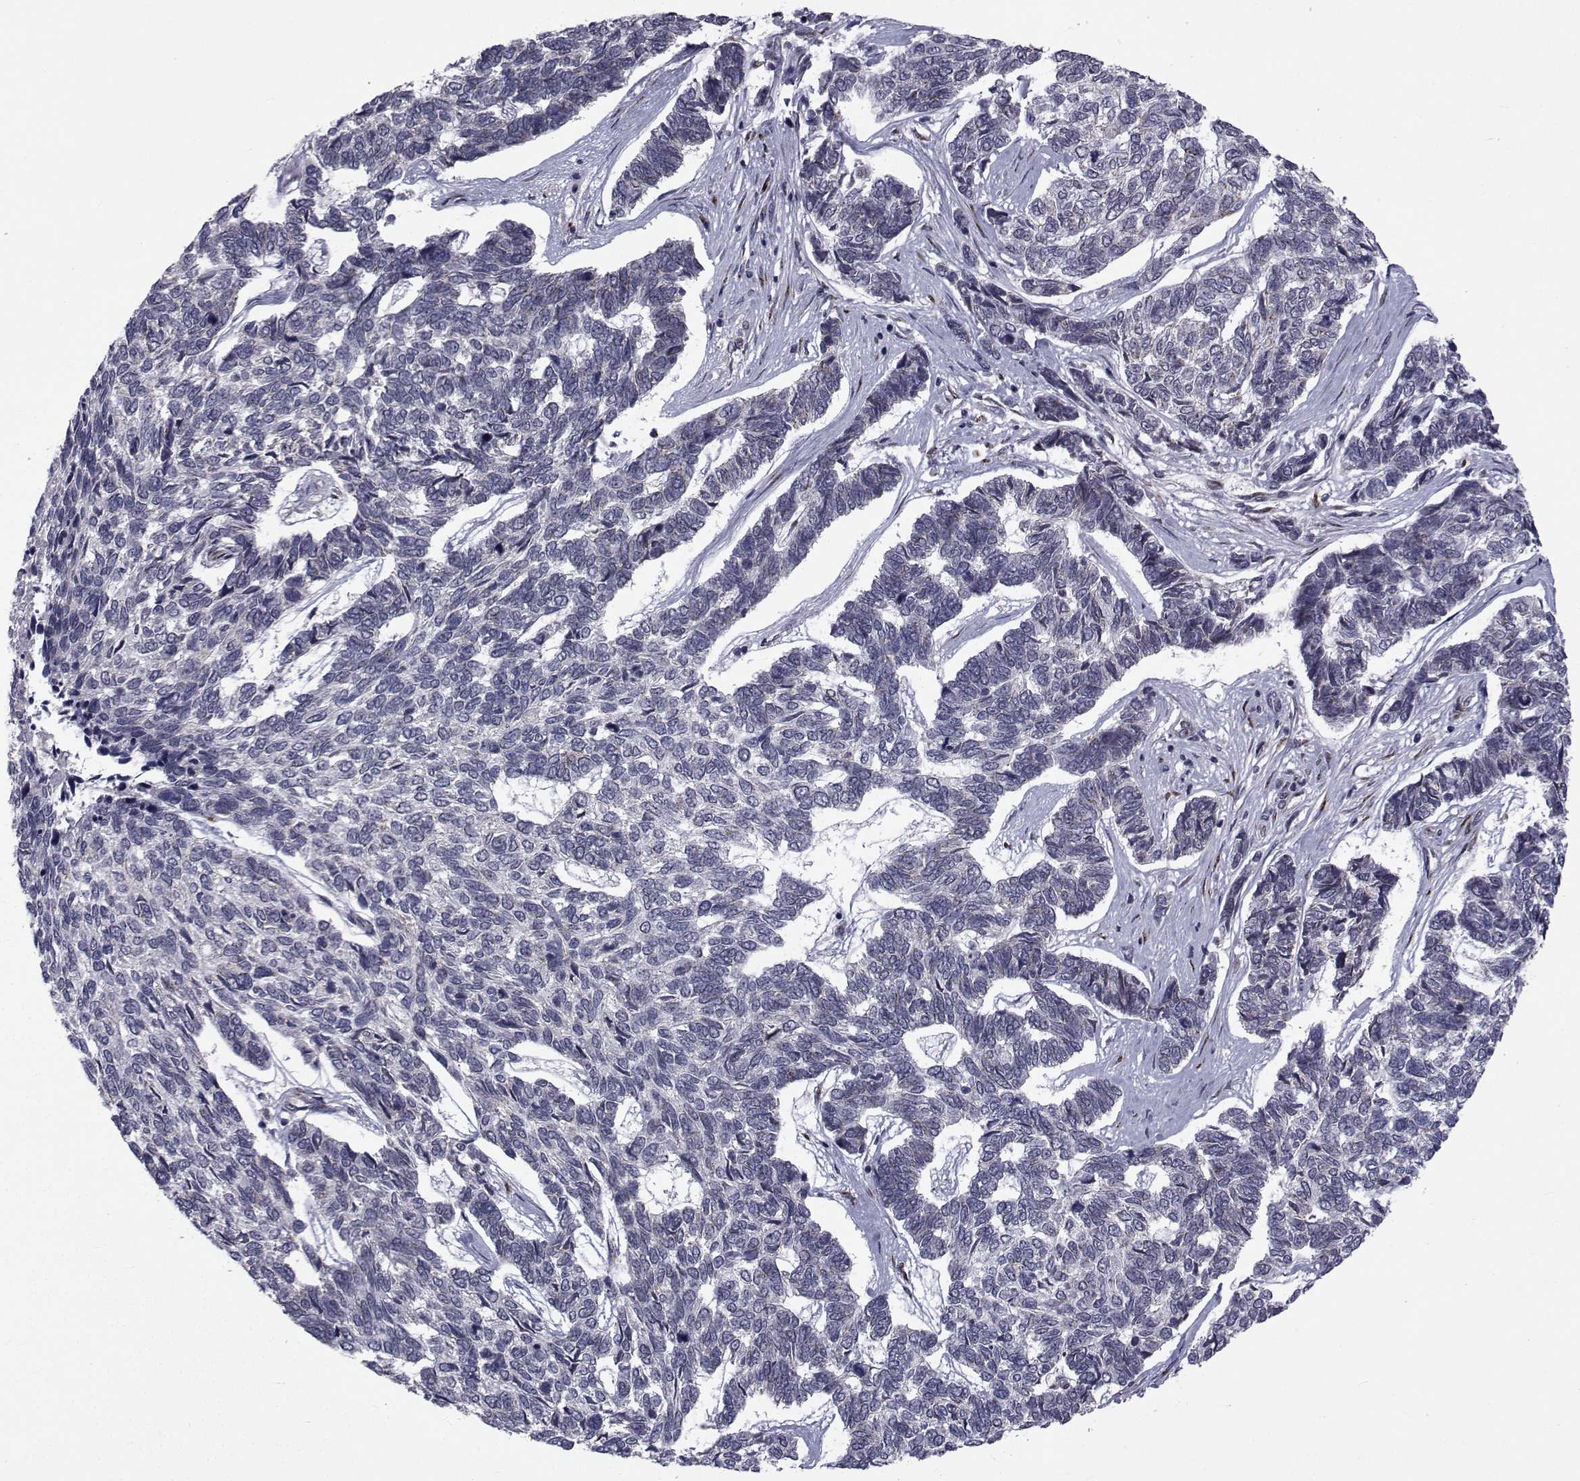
{"staining": {"intensity": "negative", "quantity": "none", "location": "none"}, "tissue": "skin cancer", "cell_type": "Tumor cells", "image_type": "cancer", "snomed": [{"axis": "morphology", "description": "Basal cell carcinoma"}, {"axis": "topography", "description": "Skin"}], "caption": "Image shows no significant protein expression in tumor cells of skin basal cell carcinoma.", "gene": "ATP6V1C2", "patient": {"sex": "female", "age": 65}}